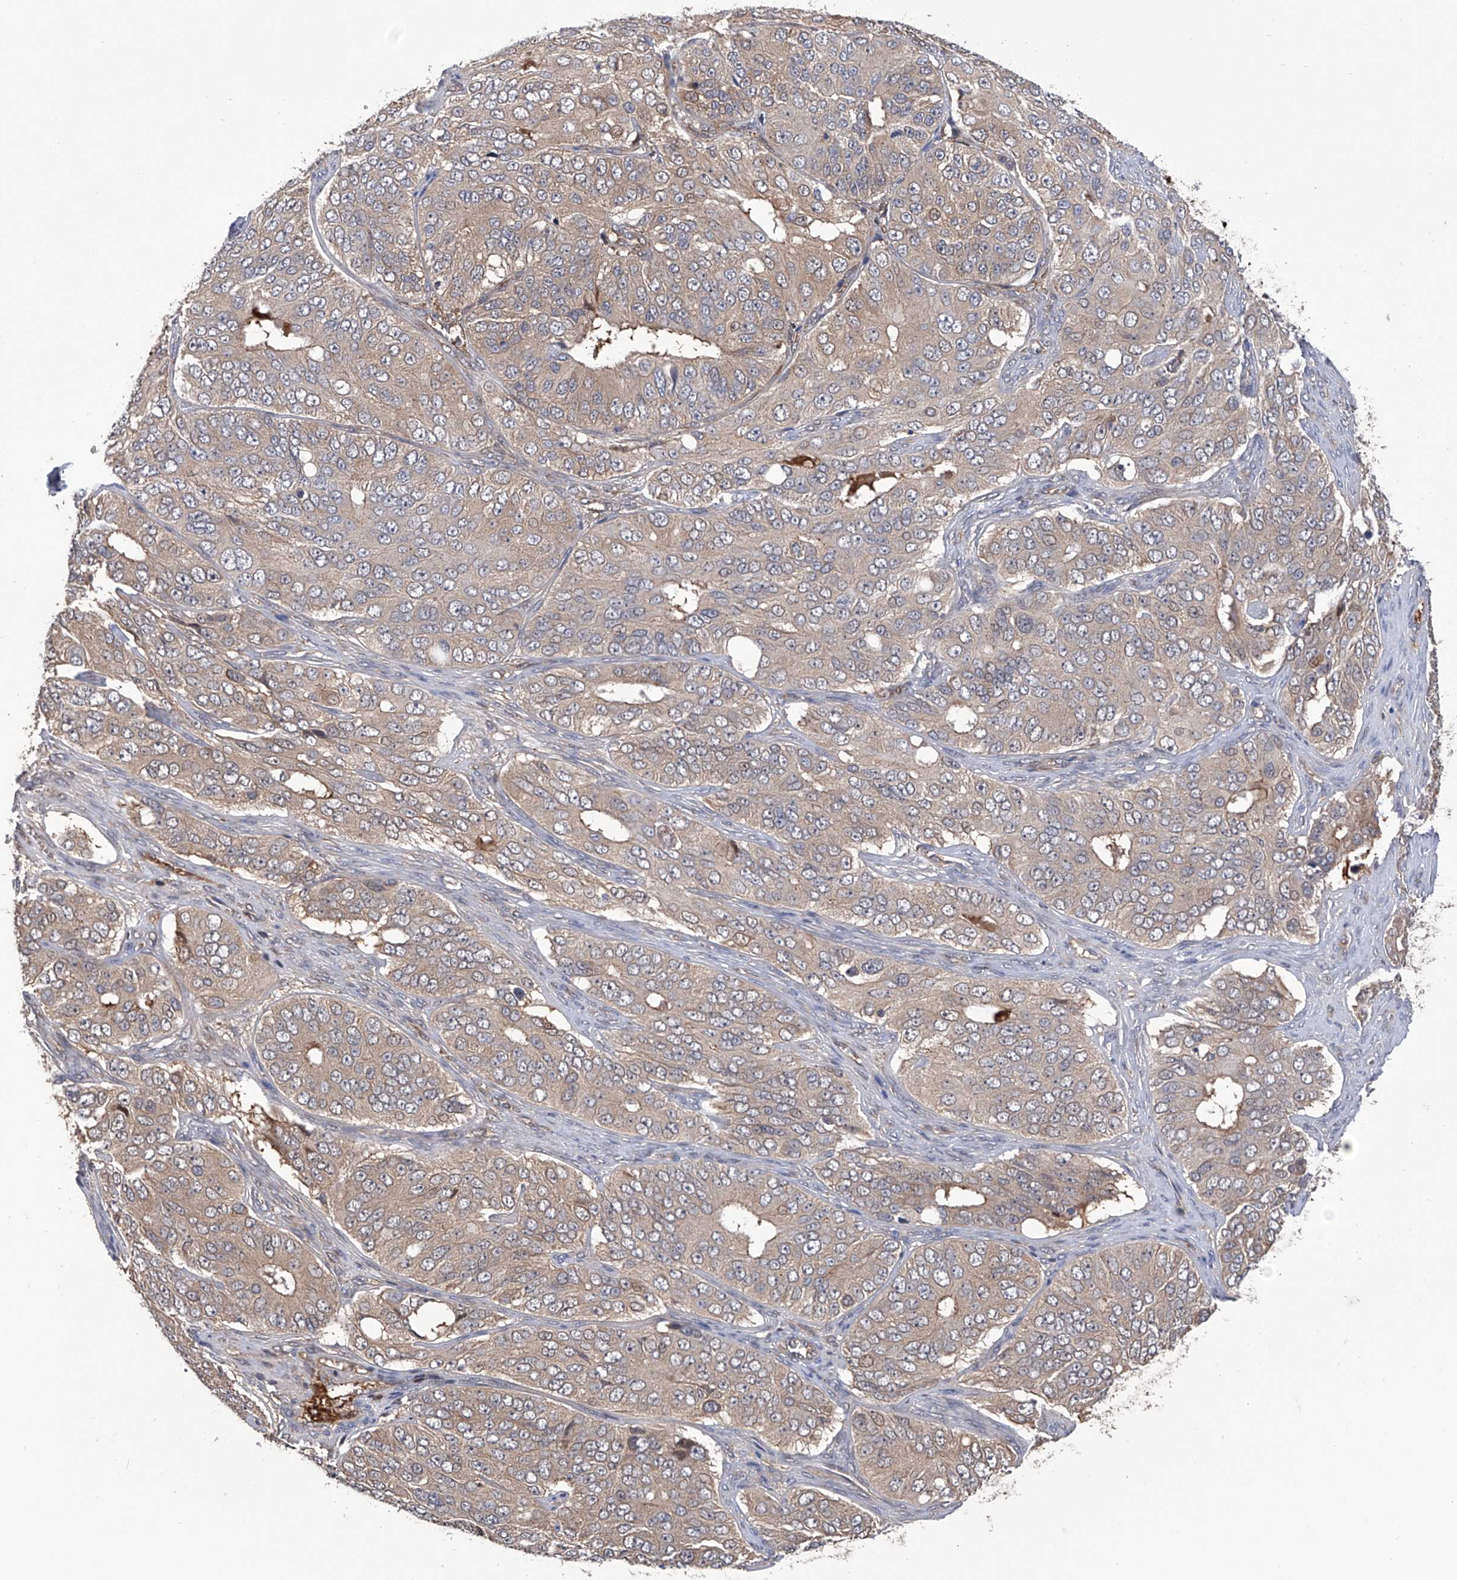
{"staining": {"intensity": "weak", "quantity": "<25%", "location": "cytoplasmic/membranous"}, "tissue": "ovarian cancer", "cell_type": "Tumor cells", "image_type": "cancer", "snomed": [{"axis": "morphology", "description": "Carcinoma, endometroid"}, {"axis": "topography", "description": "Ovary"}], "caption": "A photomicrograph of human ovarian endometroid carcinoma is negative for staining in tumor cells.", "gene": "NUDT17", "patient": {"sex": "female", "age": 51}}